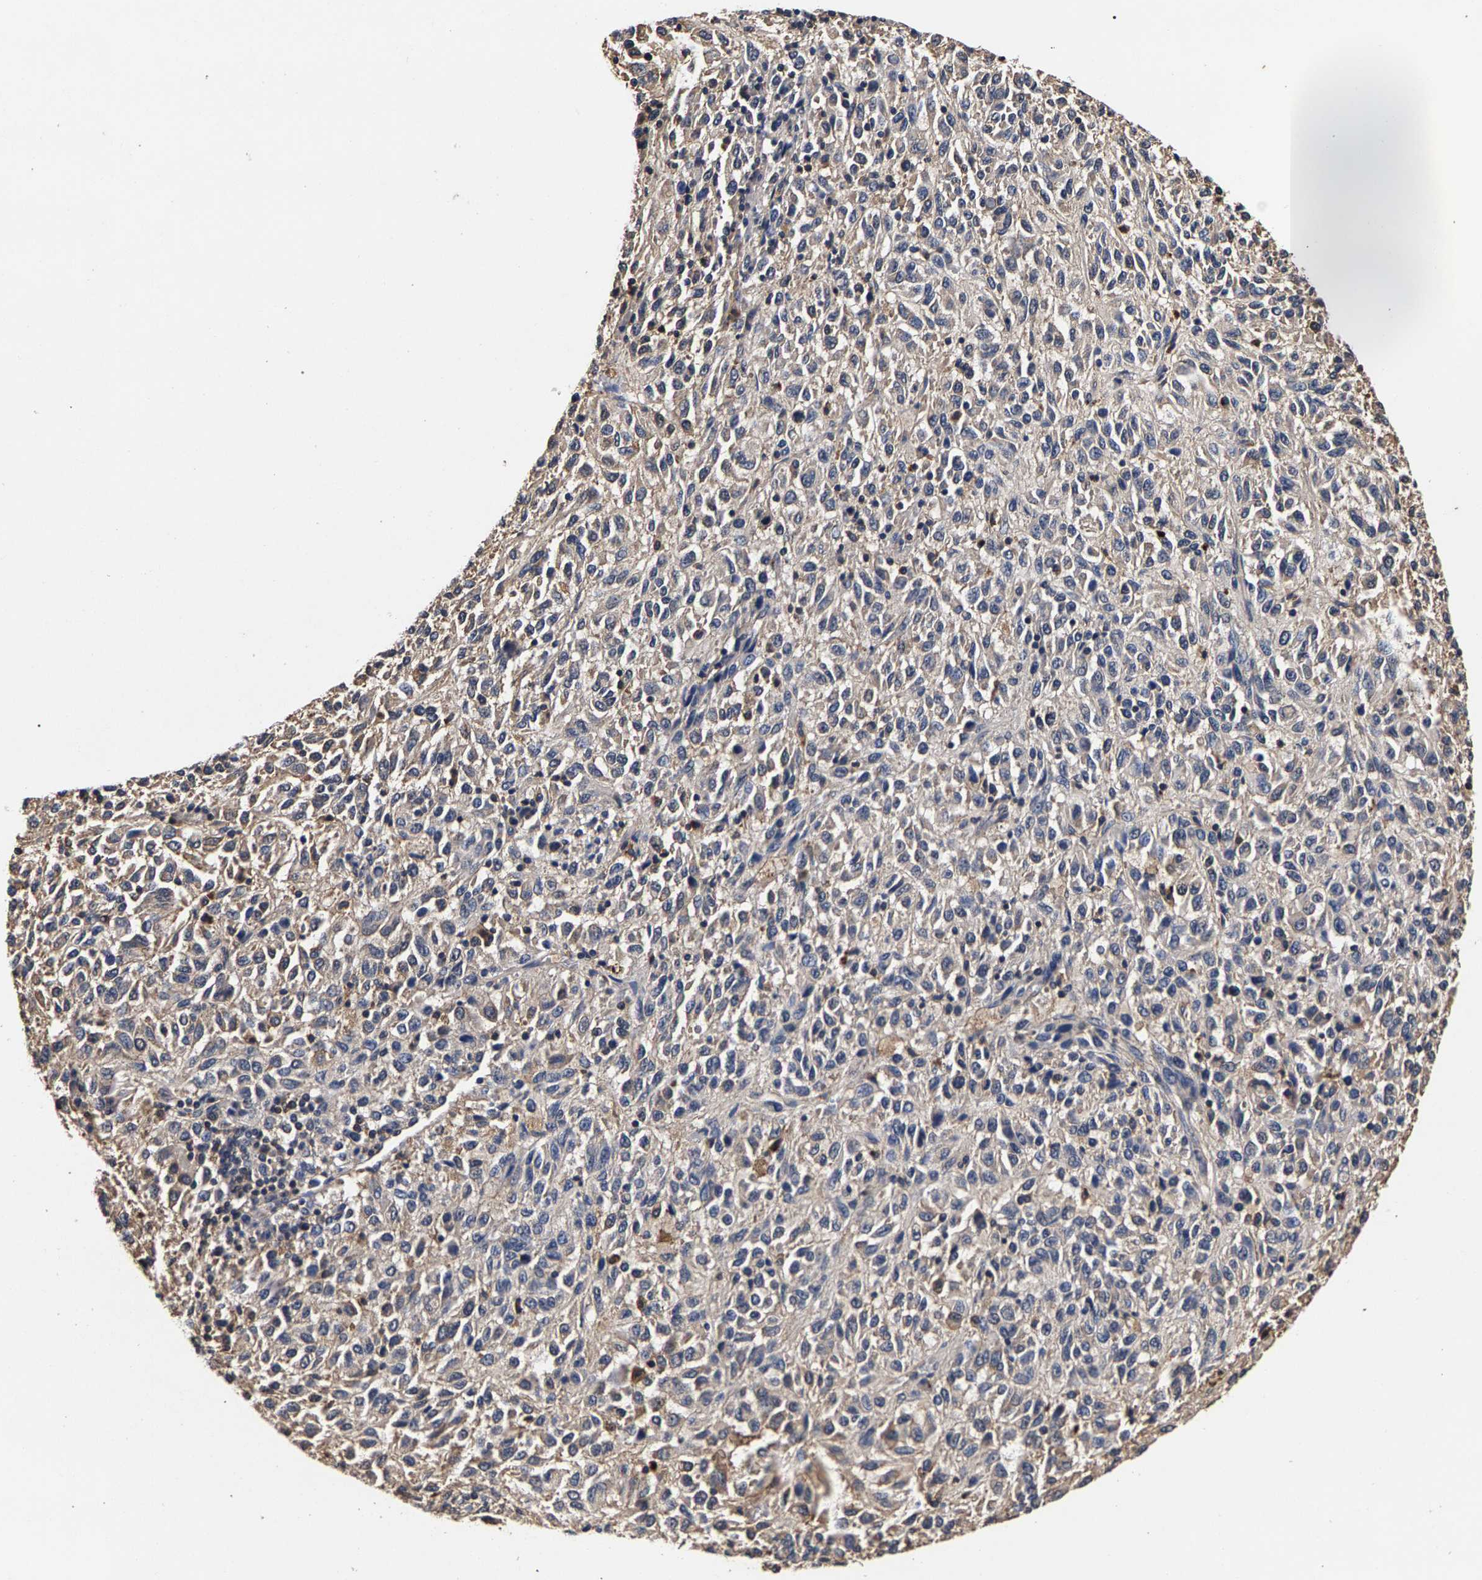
{"staining": {"intensity": "weak", "quantity": "<25%", "location": "cytoplasmic/membranous"}, "tissue": "melanoma", "cell_type": "Tumor cells", "image_type": "cancer", "snomed": [{"axis": "morphology", "description": "Malignant melanoma, Metastatic site"}, {"axis": "topography", "description": "Lung"}], "caption": "DAB (3,3'-diaminobenzidine) immunohistochemical staining of melanoma demonstrates no significant positivity in tumor cells.", "gene": "MARCHF7", "patient": {"sex": "male", "age": 64}}